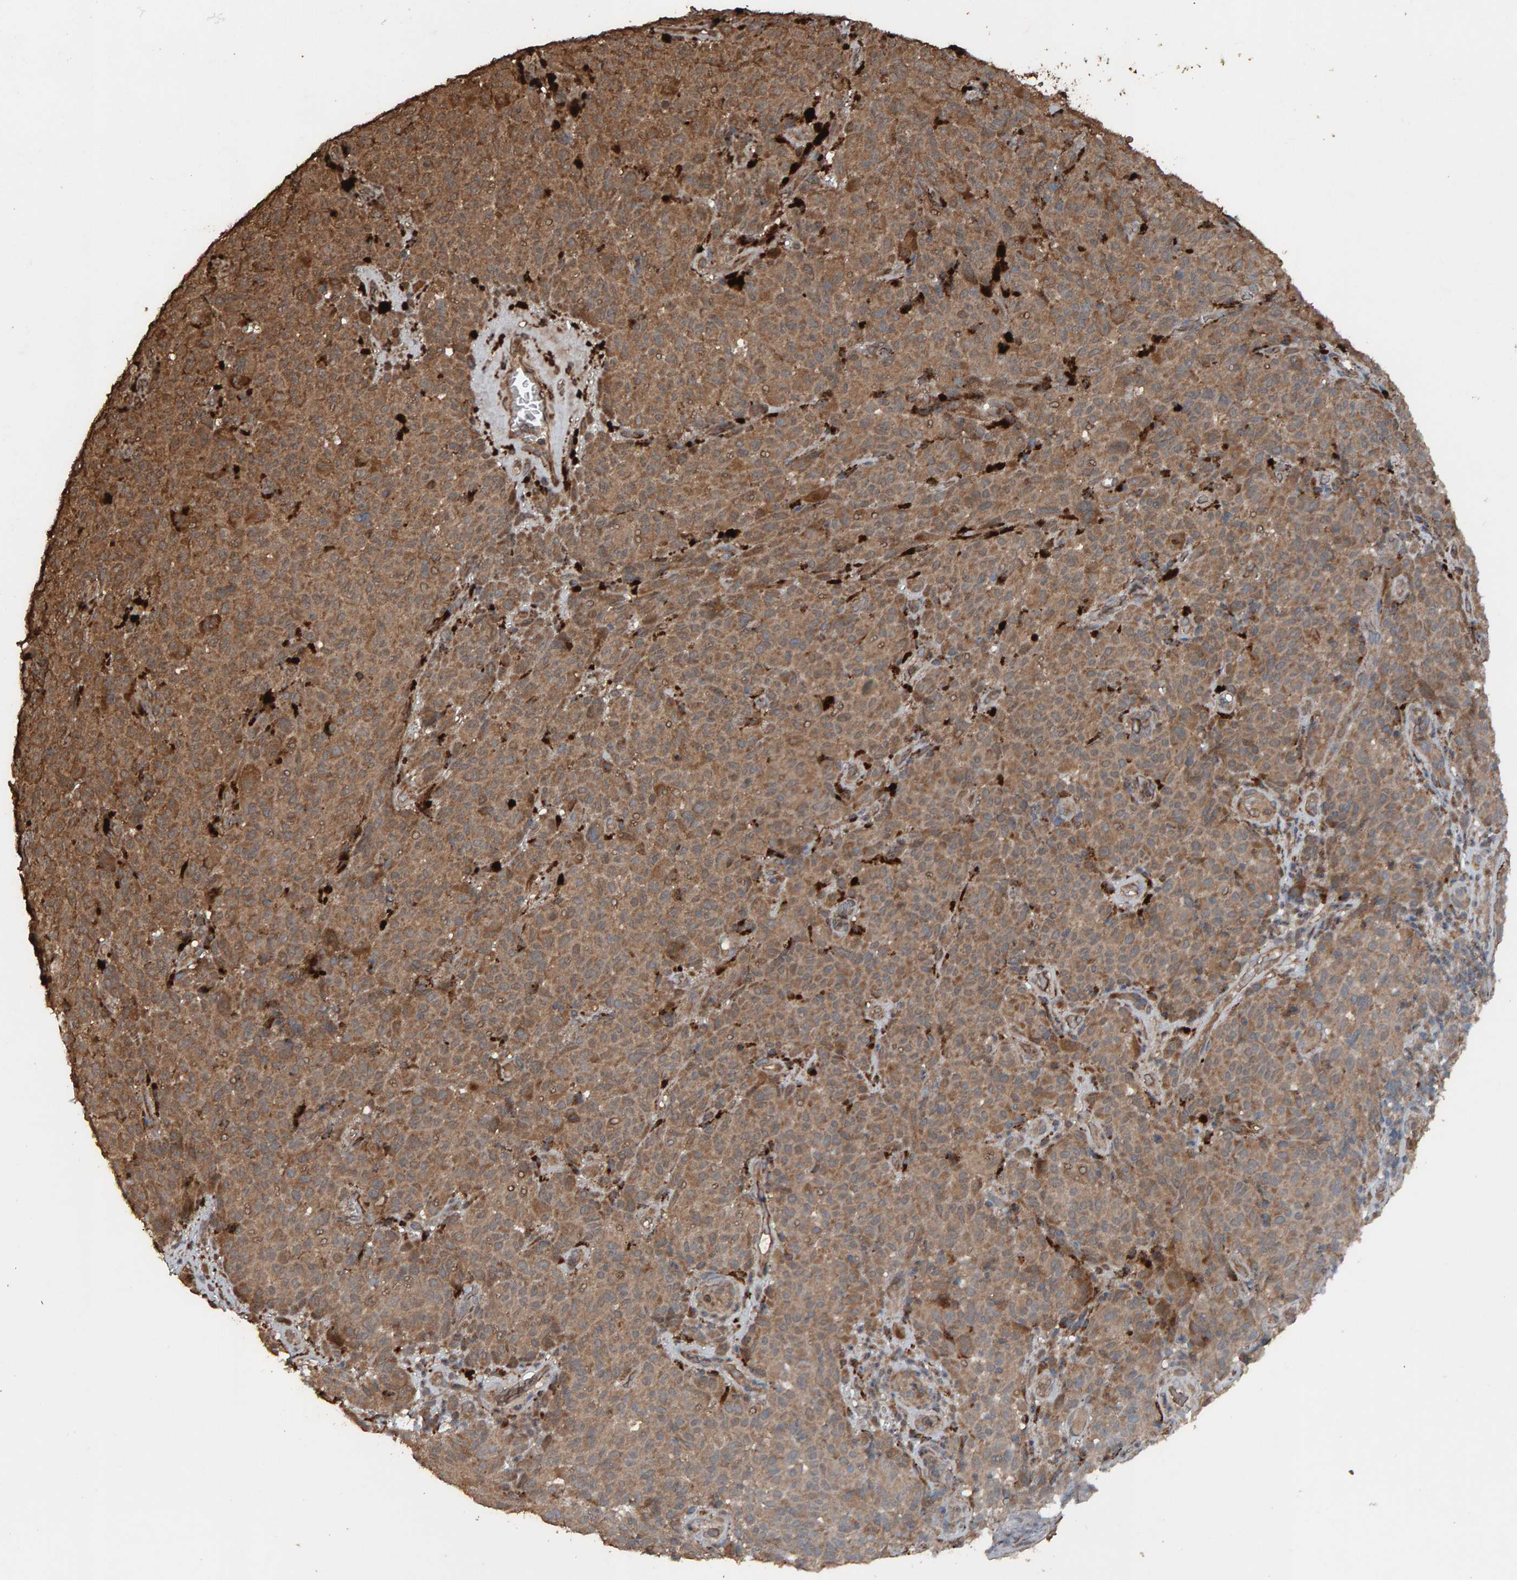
{"staining": {"intensity": "moderate", "quantity": ">75%", "location": "cytoplasmic/membranous"}, "tissue": "melanoma", "cell_type": "Tumor cells", "image_type": "cancer", "snomed": [{"axis": "morphology", "description": "Malignant melanoma, NOS"}, {"axis": "topography", "description": "Skin"}], "caption": "Protein staining of malignant melanoma tissue displays moderate cytoplasmic/membranous positivity in approximately >75% of tumor cells.", "gene": "DUS1L", "patient": {"sex": "female", "age": 82}}